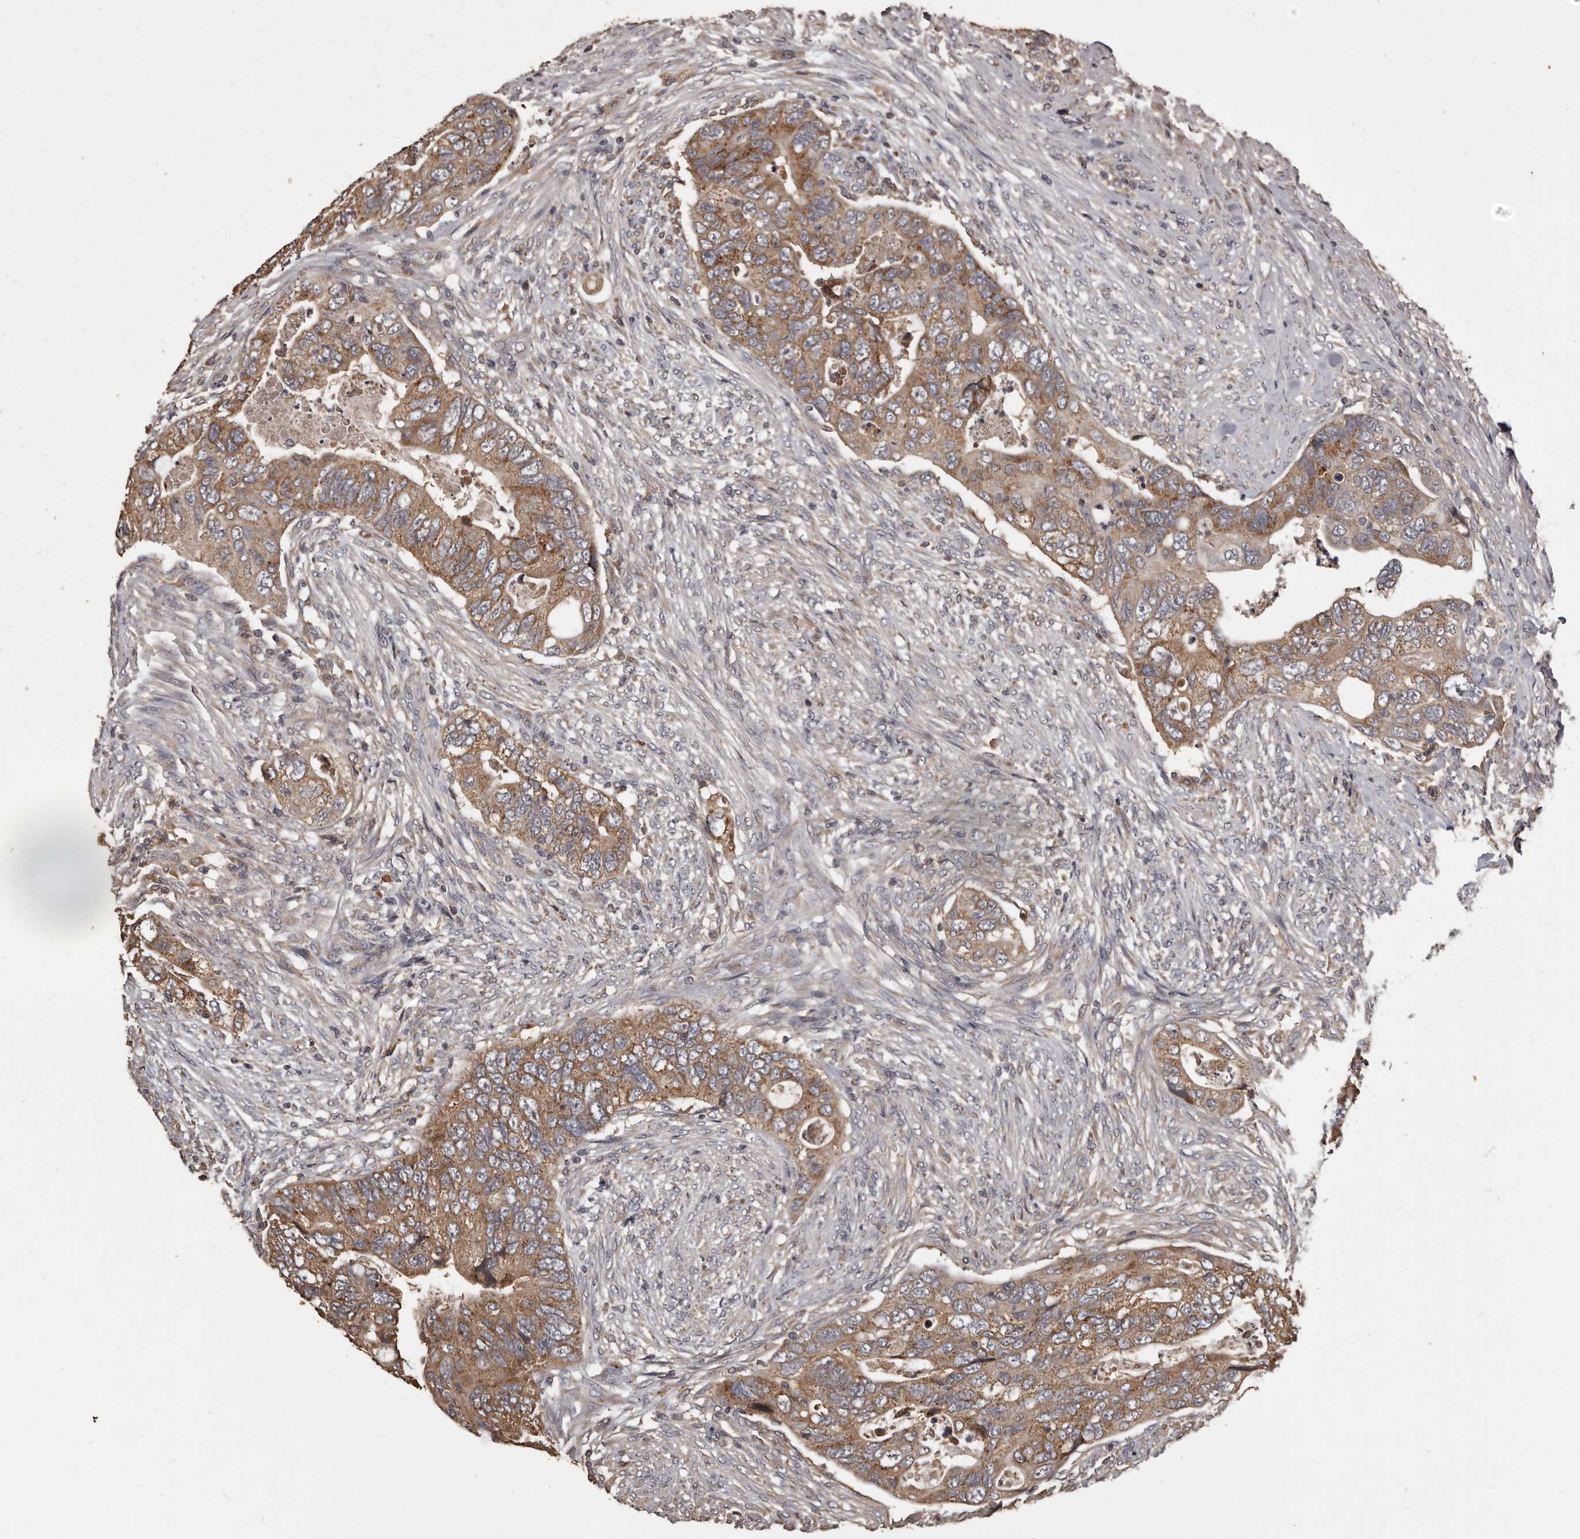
{"staining": {"intensity": "moderate", "quantity": ">75%", "location": "cytoplasmic/membranous"}, "tissue": "colorectal cancer", "cell_type": "Tumor cells", "image_type": "cancer", "snomed": [{"axis": "morphology", "description": "Adenocarcinoma, NOS"}, {"axis": "topography", "description": "Rectum"}], "caption": "The immunohistochemical stain highlights moderate cytoplasmic/membranous positivity in tumor cells of colorectal cancer tissue. The protein of interest is shown in brown color, while the nuclei are stained blue.", "gene": "MGAT5", "patient": {"sex": "male", "age": 63}}